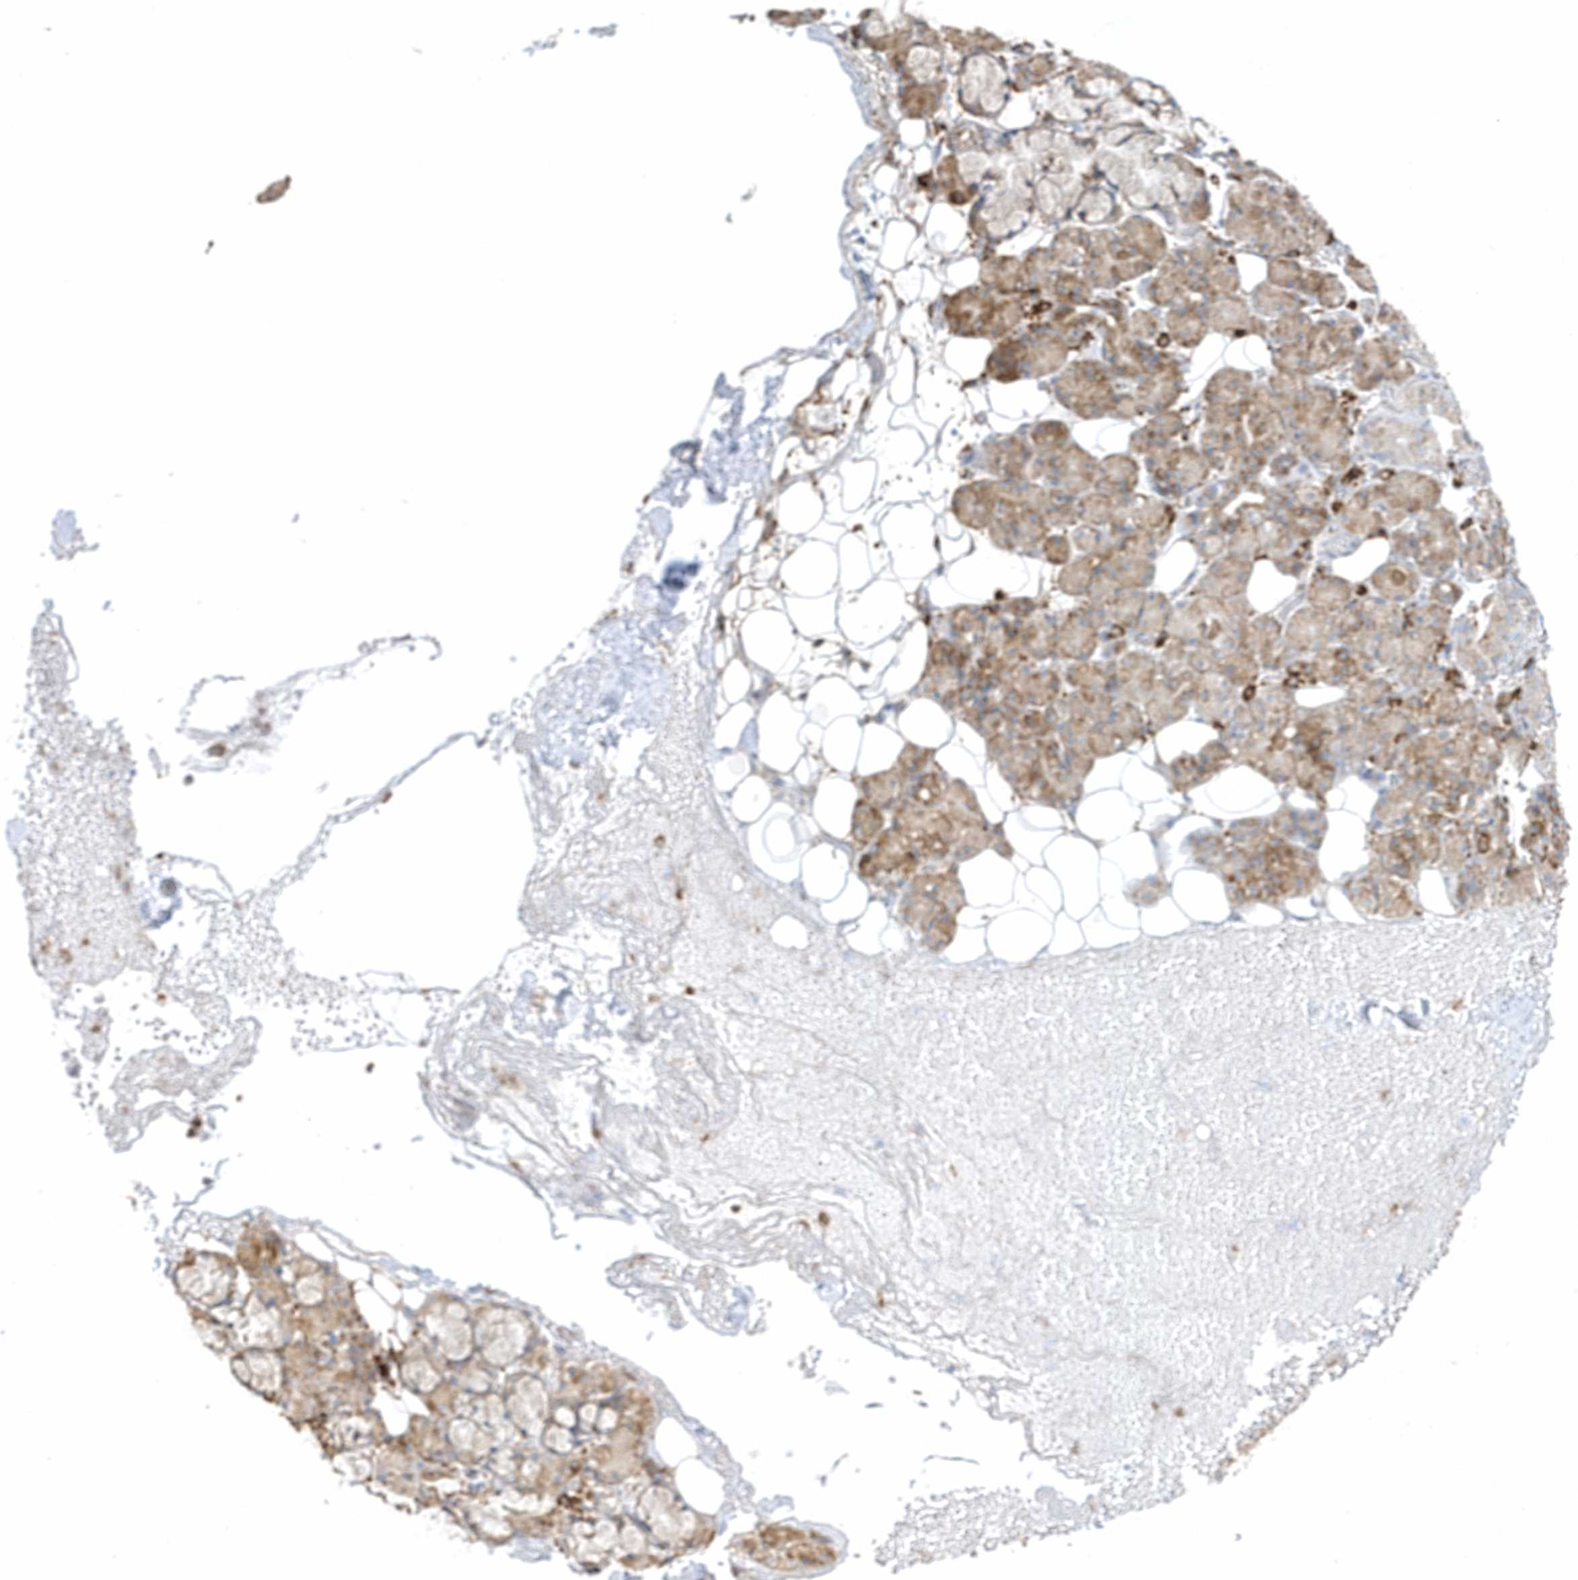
{"staining": {"intensity": "moderate", "quantity": "25%-75%", "location": "cytoplasmic/membranous"}, "tissue": "salivary gland", "cell_type": "Glandular cells", "image_type": "normal", "snomed": [{"axis": "morphology", "description": "Normal tissue, NOS"}, {"axis": "topography", "description": "Salivary gland"}], "caption": "The image exhibits immunohistochemical staining of unremarkable salivary gland. There is moderate cytoplasmic/membranous positivity is present in approximately 25%-75% of glandular cells. (DAB IHC, brown staining for protein, blue staining for nuclei).", "gene": "DCAF1", "patient": {"sex": "male", "age": 63}}